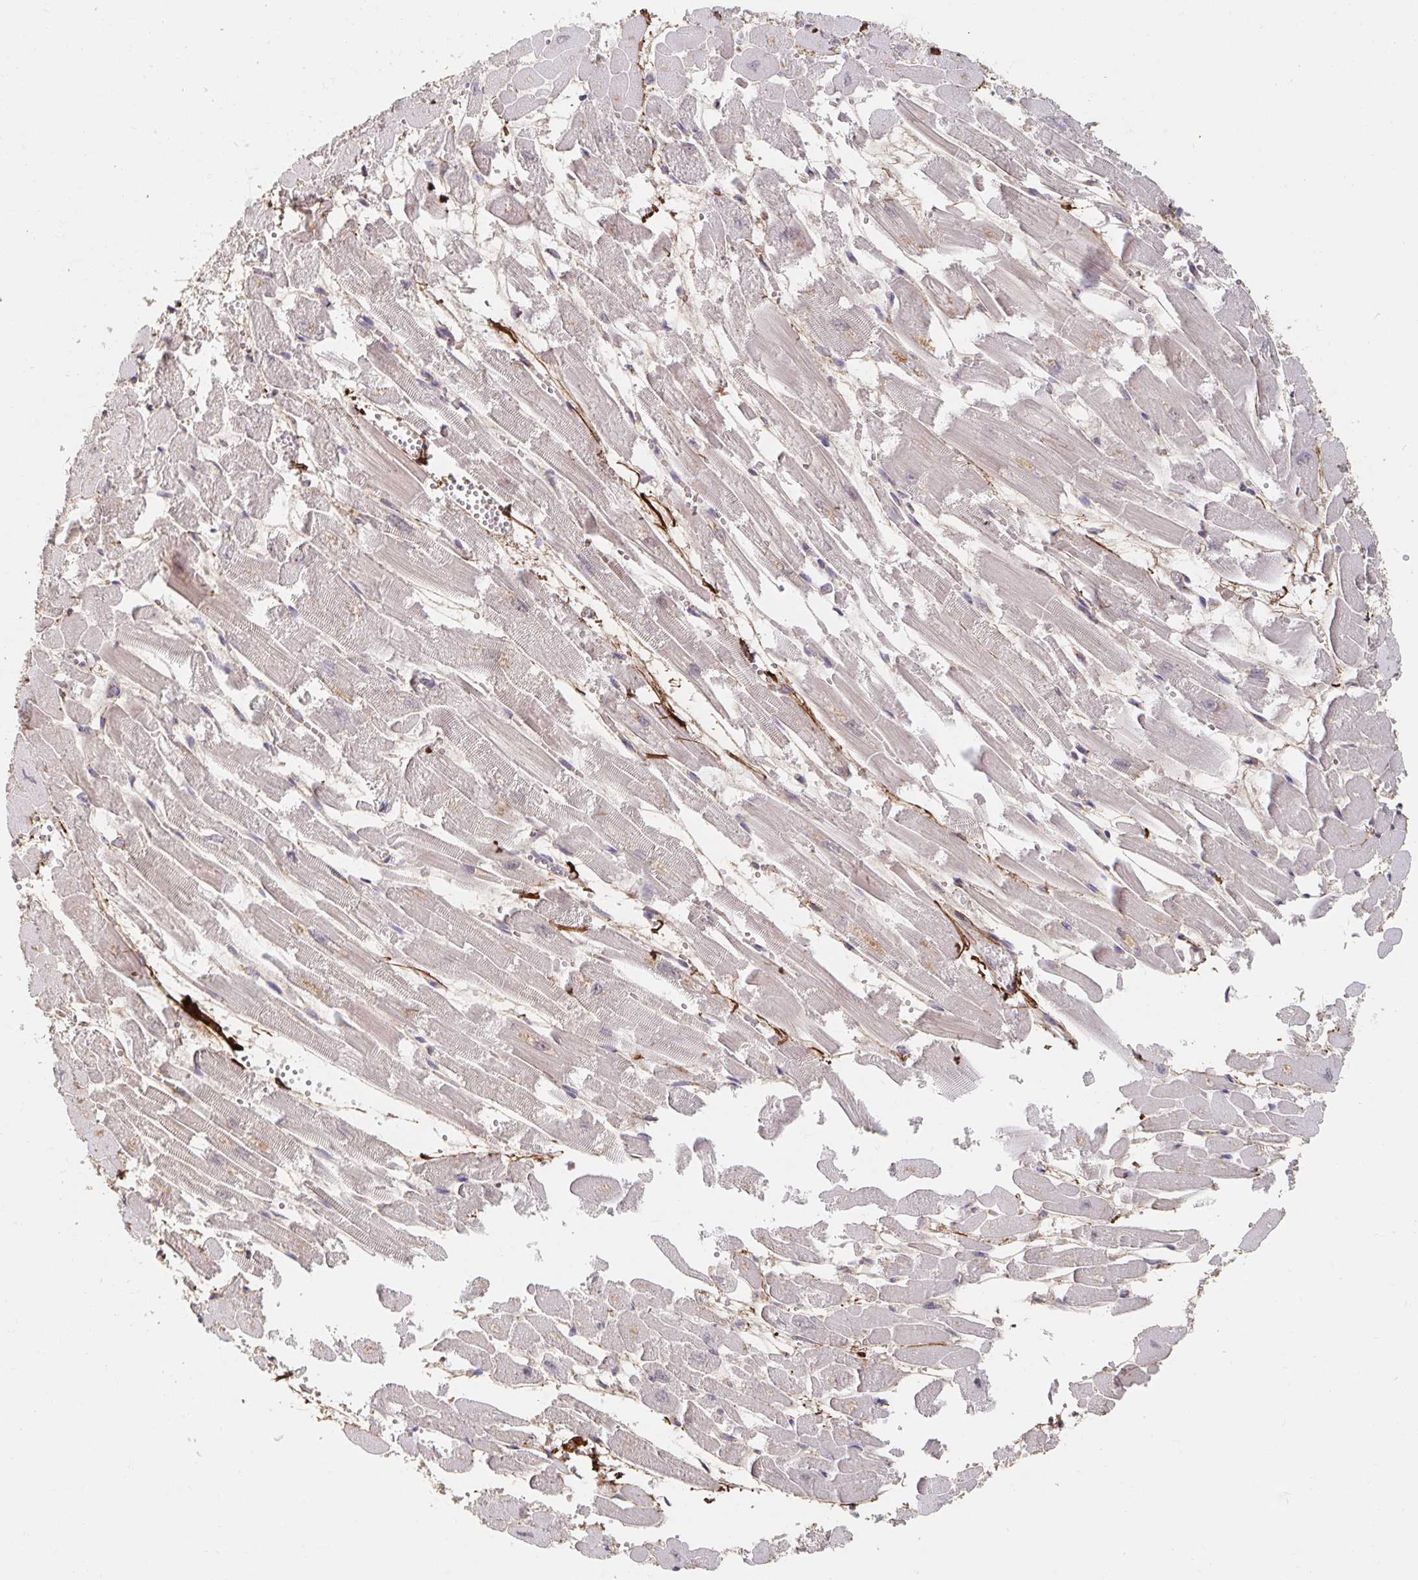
{"staining": {"intensity": "moderate", "quantity": "25%-75%", "location": "cytoplasmic/membranous"}, "tissue": "heart muscle", "cell_type": "Cardiomyocytes", "image_type": "normal", "snomed": [{"axis": "morphology", "description": "Normal tissue, NOS"}, {"axis": "topography", "description": "Heart"}], "caption": "An image of heart muscle stained for a protein displays moderate cytoplasmic/membranous brown staining in cardiomyocytes. (brown staining indicates protein expression, while blue staining denotes nuclei).", "gene": "MAVS", "patient": {"sex": "female", "age": 52}}